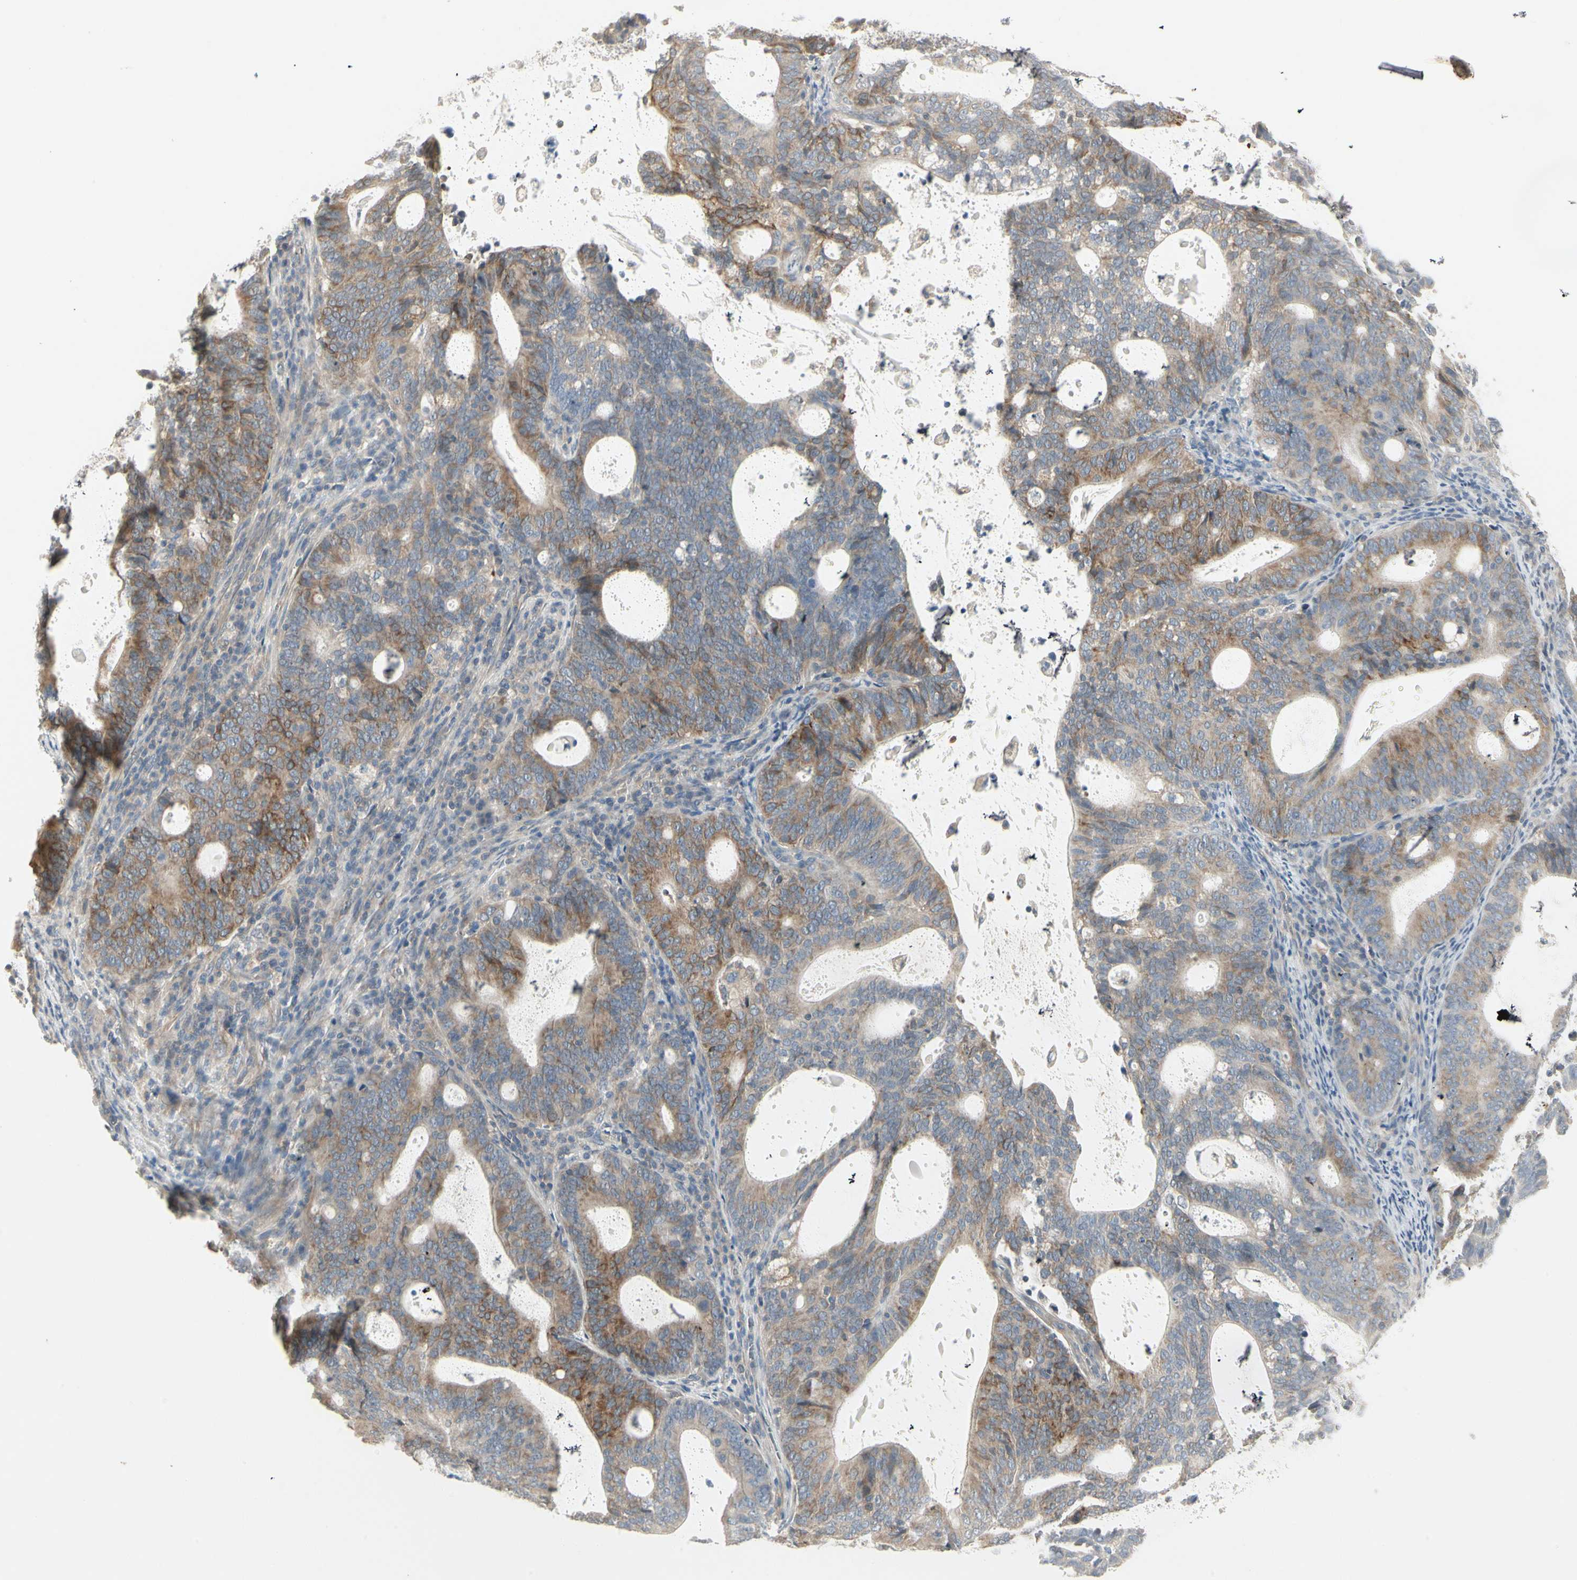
{"staining": {"intensity": "moderate", "quantity": ">75%", "location": "cytoplasmic/membranous"}, "tissue": "endometrial cancer", "cell_type": "Tumor cells", "image_type": "cancer", "snomed": [{"axis": "morphology", "description": "Adenocarcinoma, NOS"}, {"axis": "topography", "description": "Uterus"}], "caption": "Immunohistochemical staining of adenocarcinoma (endometrial) displays medium levels of moderate cytoplasmic/membranous protein staining in approximately >75% of tumor cells.", "gene": "ZFP36", "patient": {"sex": "female", "age": 83}}